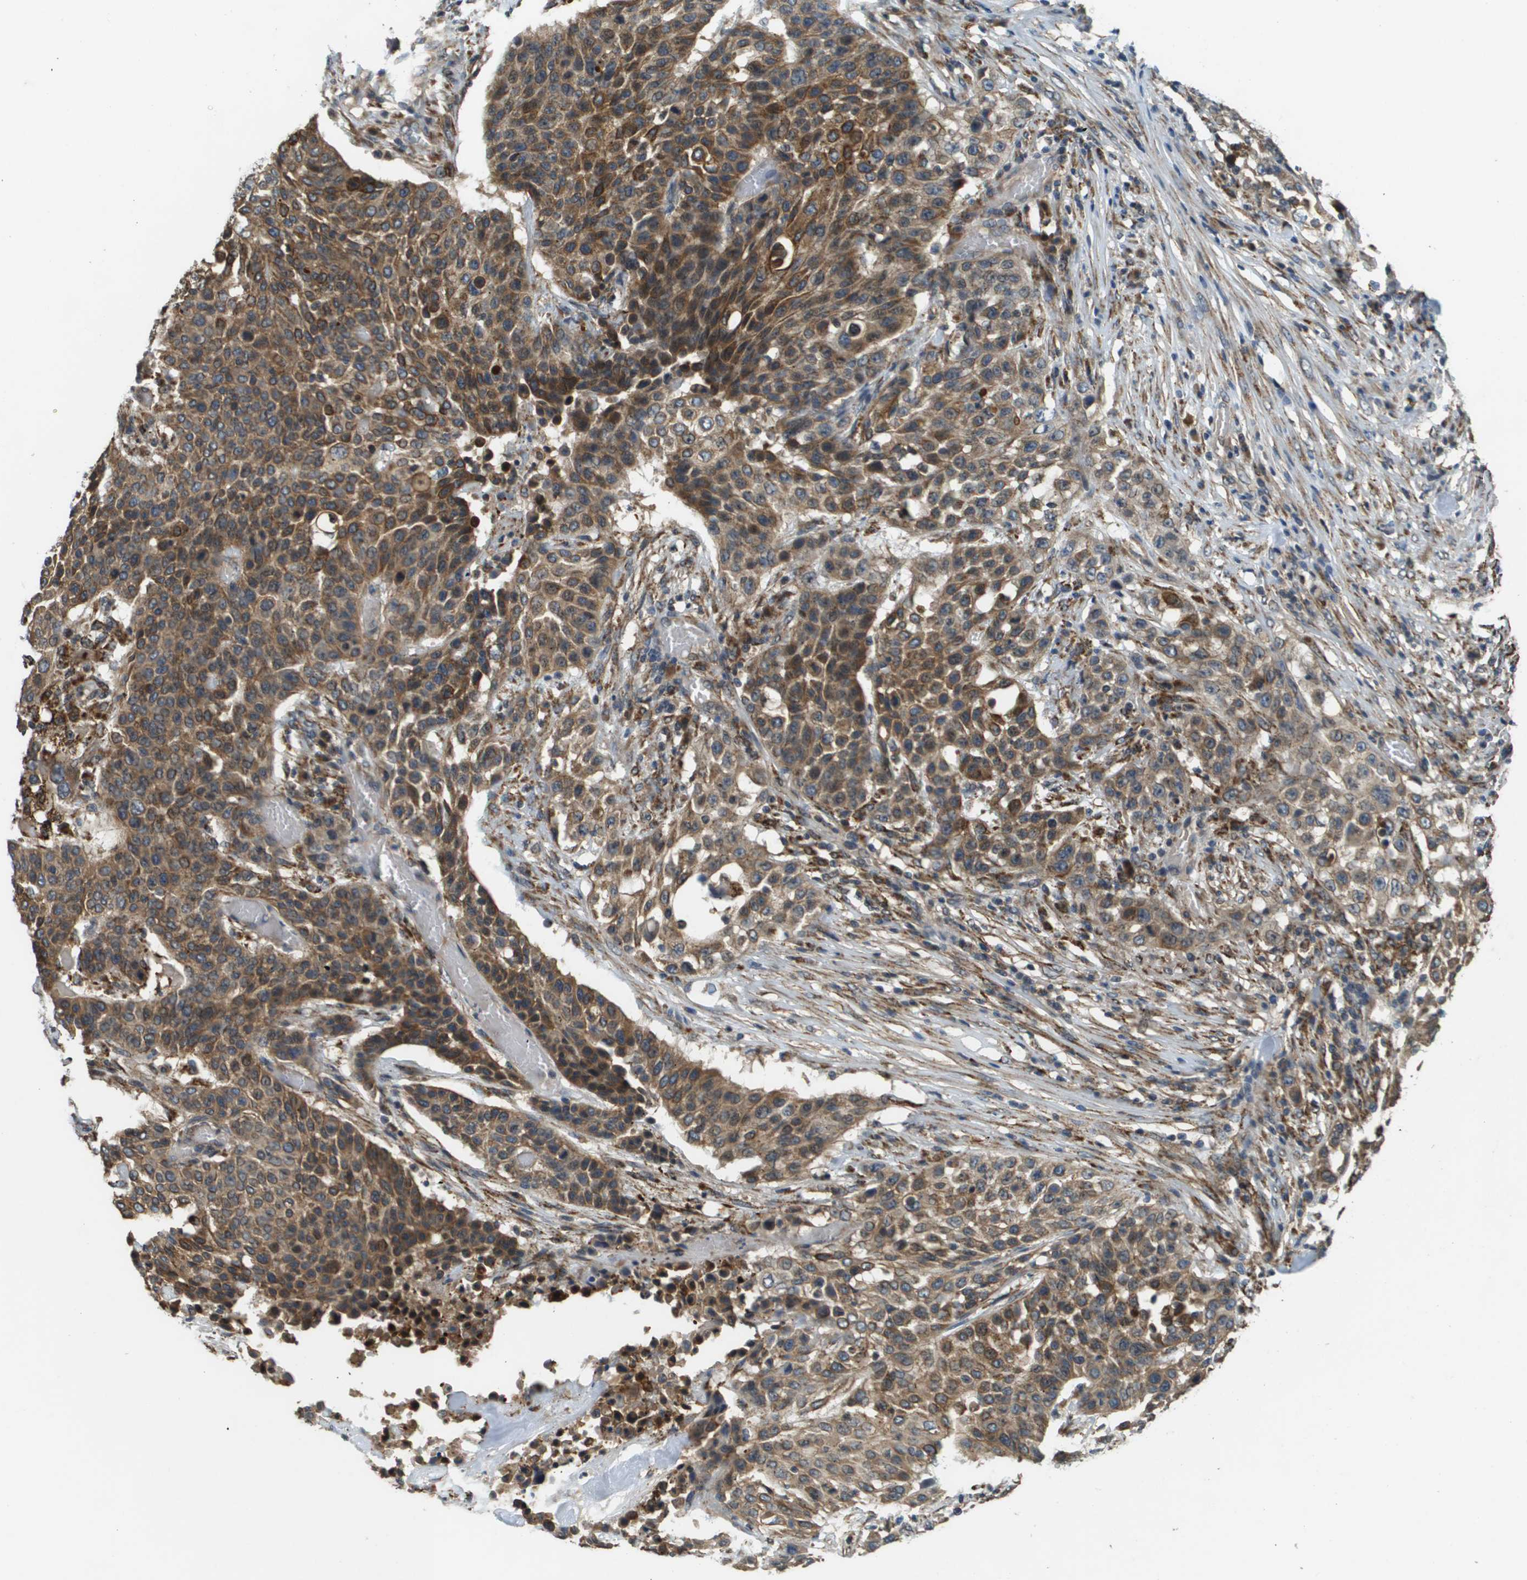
{"staining": {"intensity": "moderate", "quantity": ">75%", "location": "cytoplasmic/membranous"}, "tissue": "urothelial cancer", "cell_type": "Tumor cells", "image_type": "cancer", "snomed": [{"axis": "morphology", "description": "Urothelial carcinoma, High grade"}, {"axis": "topography", "description": "Urinary bladder"}], "caption": "DAB (3,3'-diaminobenzidine) immunohistochemical staining of urothelial carcinoma (high-grade) displays moderate cytoplasmic/membranous protein expression in approximately >75% of tumor cells.", "gene": "CDKN2C", "patient": {"sex": "male", "age": 74}}